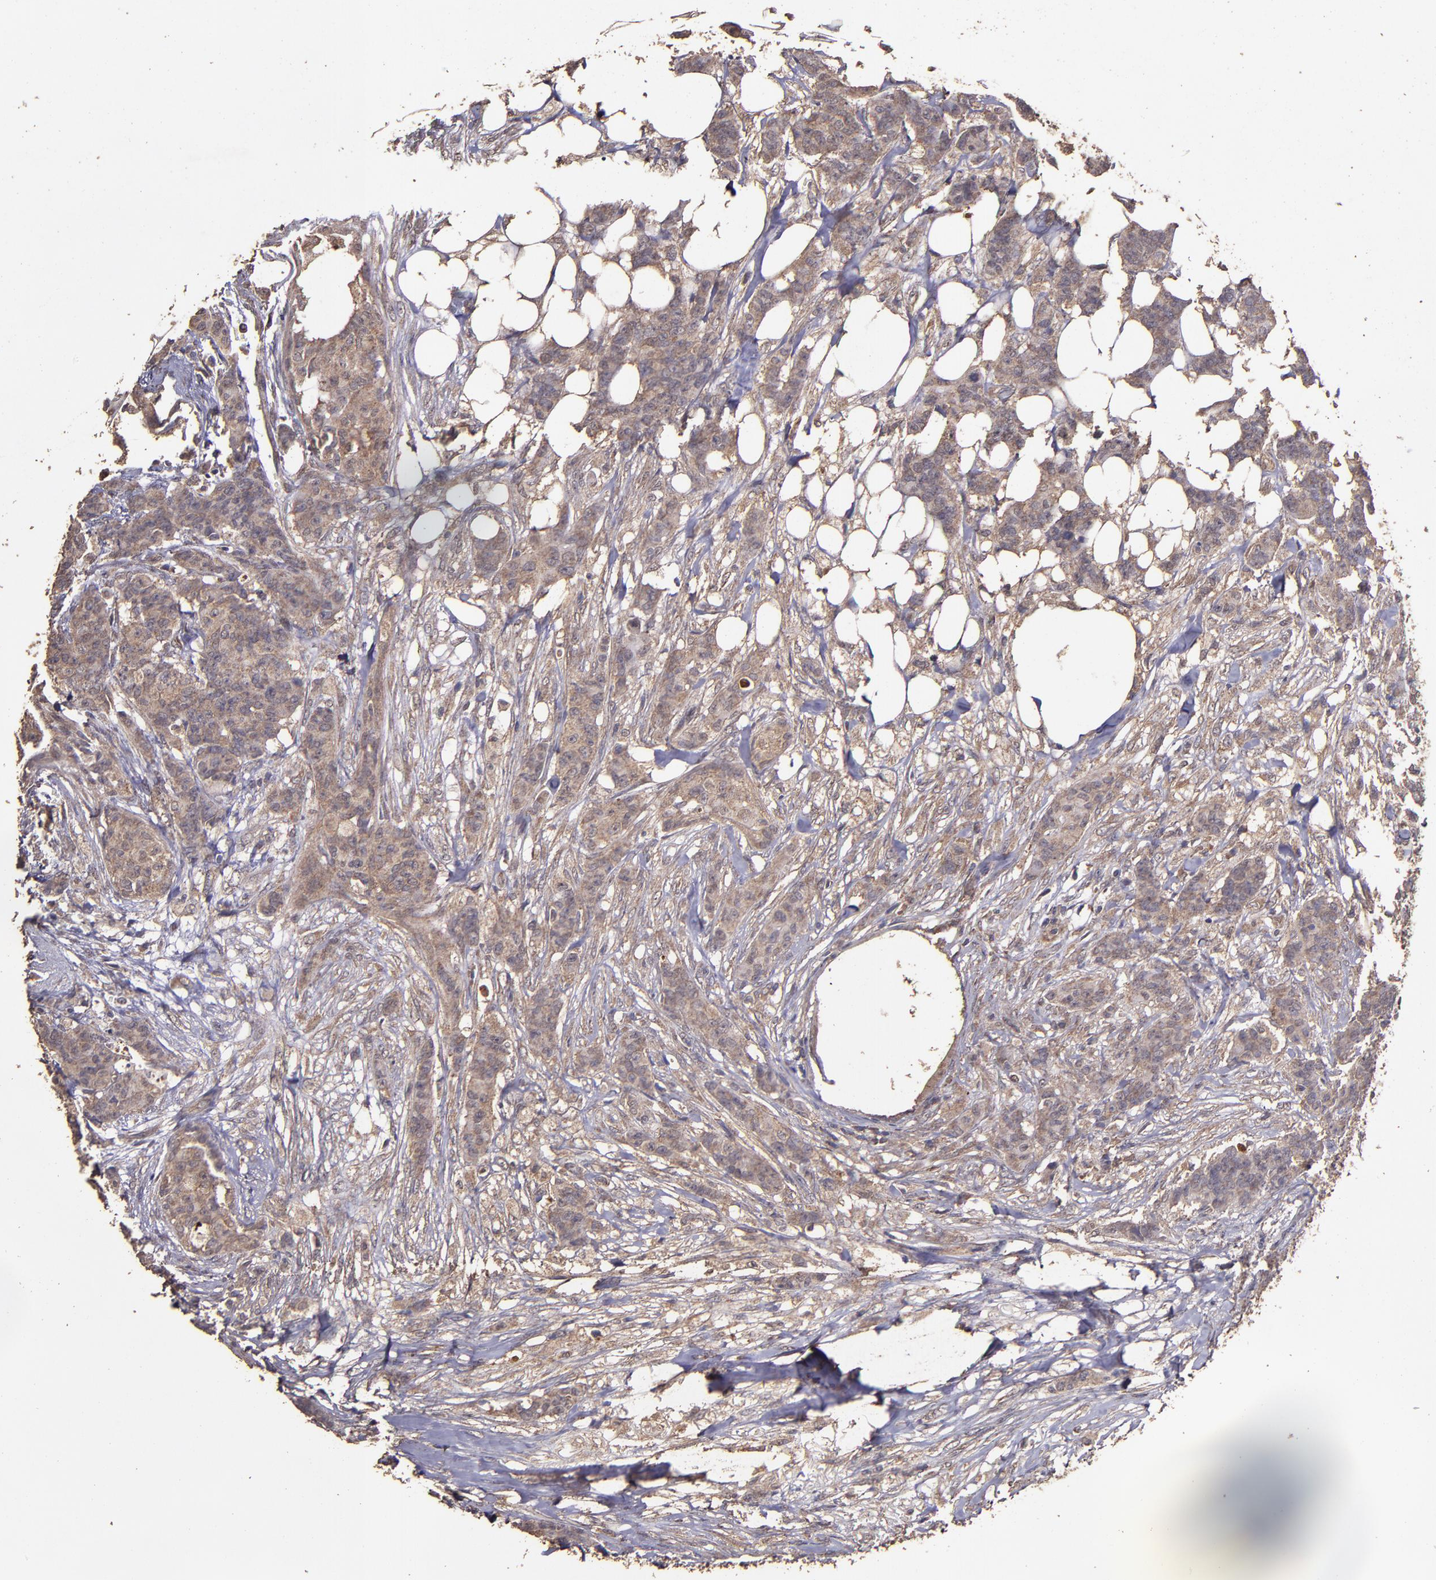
{"staining": {"intensity": "moderate", "quantity": ">75%", "location": "cytoplasmic/membranous"}, "tissue": "breast cancer", "cell_type": "Tumor cells", "image_type": "cancer", "snomed": [{"axis": "morphology", "description": "Duct carcinoma"}, {"axis": "topography", "description": "Breast"}], "caption": "Immunohistochemical staining of breast cancer (intraductal carcinoma) demonstrates medium levels of moderate cytoplasmic/membranous expression in about >75% of tumor cells.", "gene": "HECTD1", "patient": {"sex": "female", "age": 40}}